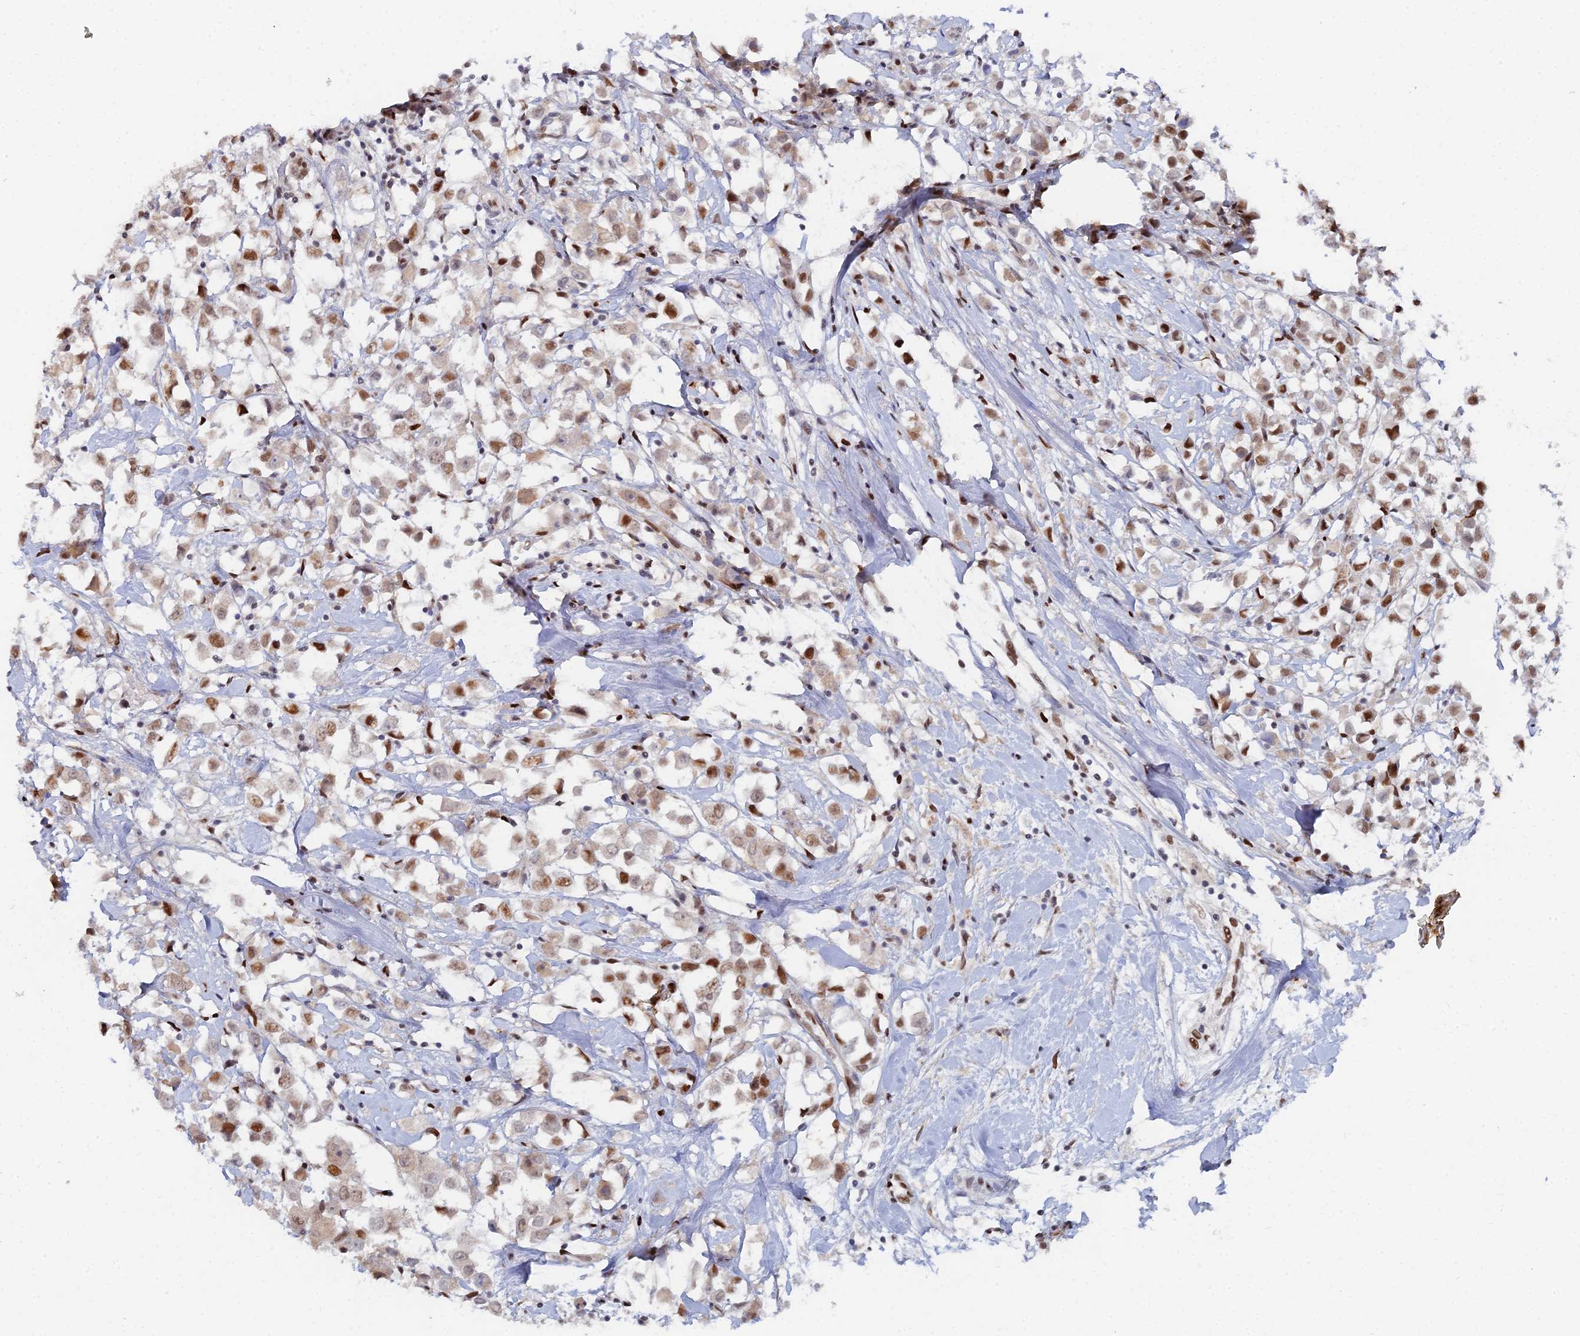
{"staining": {"intensity": "moderate", "quantity": ">75%", "location": "nuclear"}, "tissue": "breast cancer", "cell_type": "Tumor cells", "image_type": "cancer", "snomed": [{"axis": "morphology", "description": "Duct carcinoma"}, {"axis": "topography", "description": "Breast"}], "caption": "The image shows staining of breast cancer, revealing moderate nuclear protein positivity (brown color) within tumor cells.", "gene": "GSC2", "patient": {"sex": "female", "age": 61}}